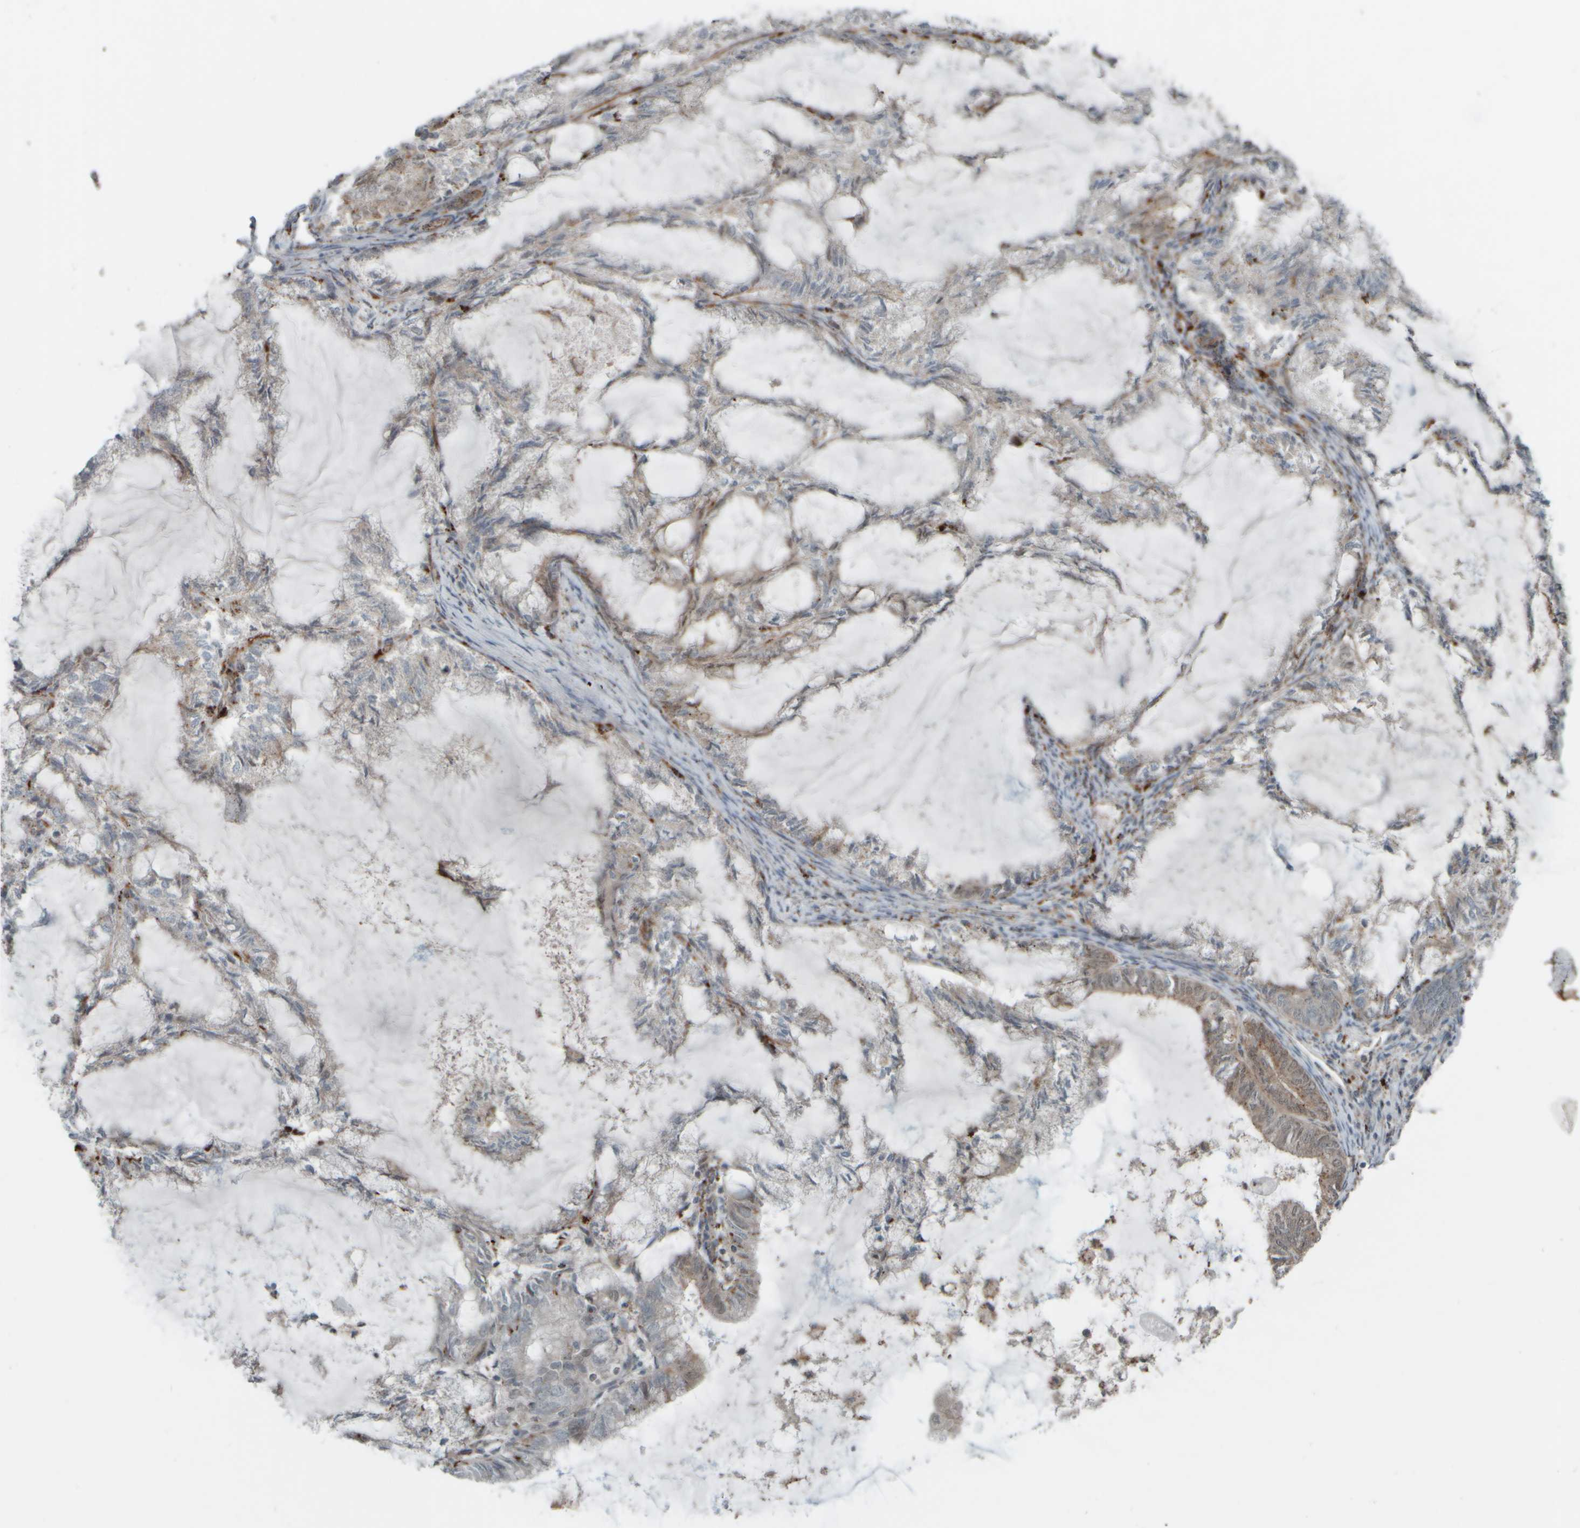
{"staining": {"intensity": "weak", "quantity": "25%-75%", "location": "cytoplasmic/membranous"}, "tissue": "endometrial cancer", "cell_type": "Tumor cells", "image_type": "cancer", "snomed": [{"axis": "morphology", "description": "Adenocarcinoma, NOS"}, {"axis": "topography", "description": "Endometrium"}], "caption": "Weak cytoplasmic/membranous staining is appreciated in about 25%-75% of tumor cells in endometrial adenocarcinoma. (brown staining indicates protein expression, while blue staining denotes nuclei).", "gene": "GIGYF1", "patient": {"sex": "female", "age": 86}}